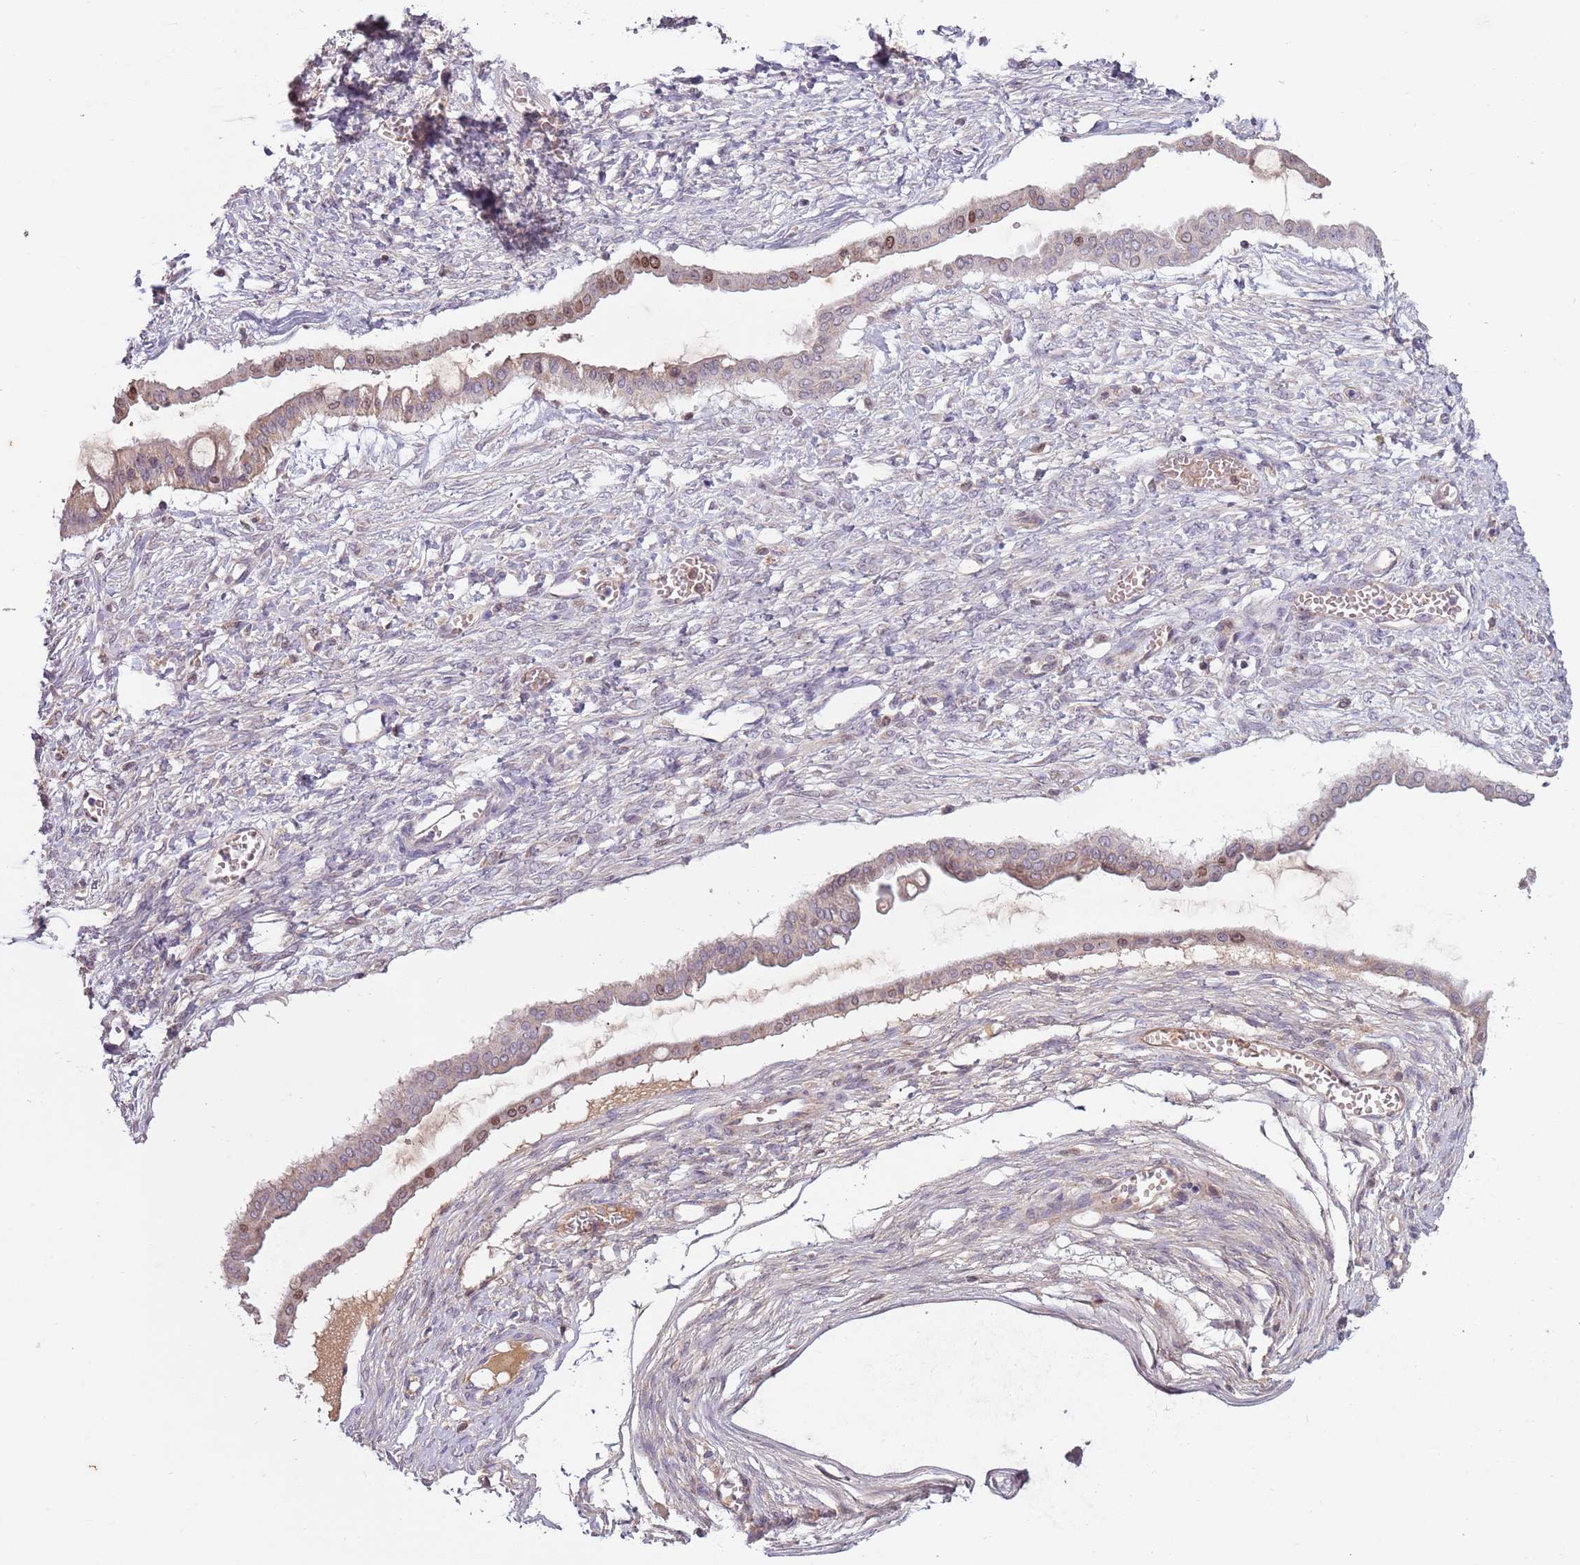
{"staining": {"intensity": "strong", "quantity": "25%-75%", "location": "nuclear"}, "tissue": "ovarian cancer", "cell_type": "Tumor cells", "image_type": "cancer", "snomed": [{"axis": "morphology", "description": "Cystadenocarcinoma, mucinous, NOS"}, {"axis": "topography", "description": "Ovary"}], "caption": "An immunohistochemistry (IHC) image of neoplastic tissue is shown. Protein staining in brown shows strong nuclear positivity in ovarian cancer (mucinous cystadenocarcinoma) within tumor cells.", "gene": "SYS1", "patient": {"sex": "female", "age": 73}}